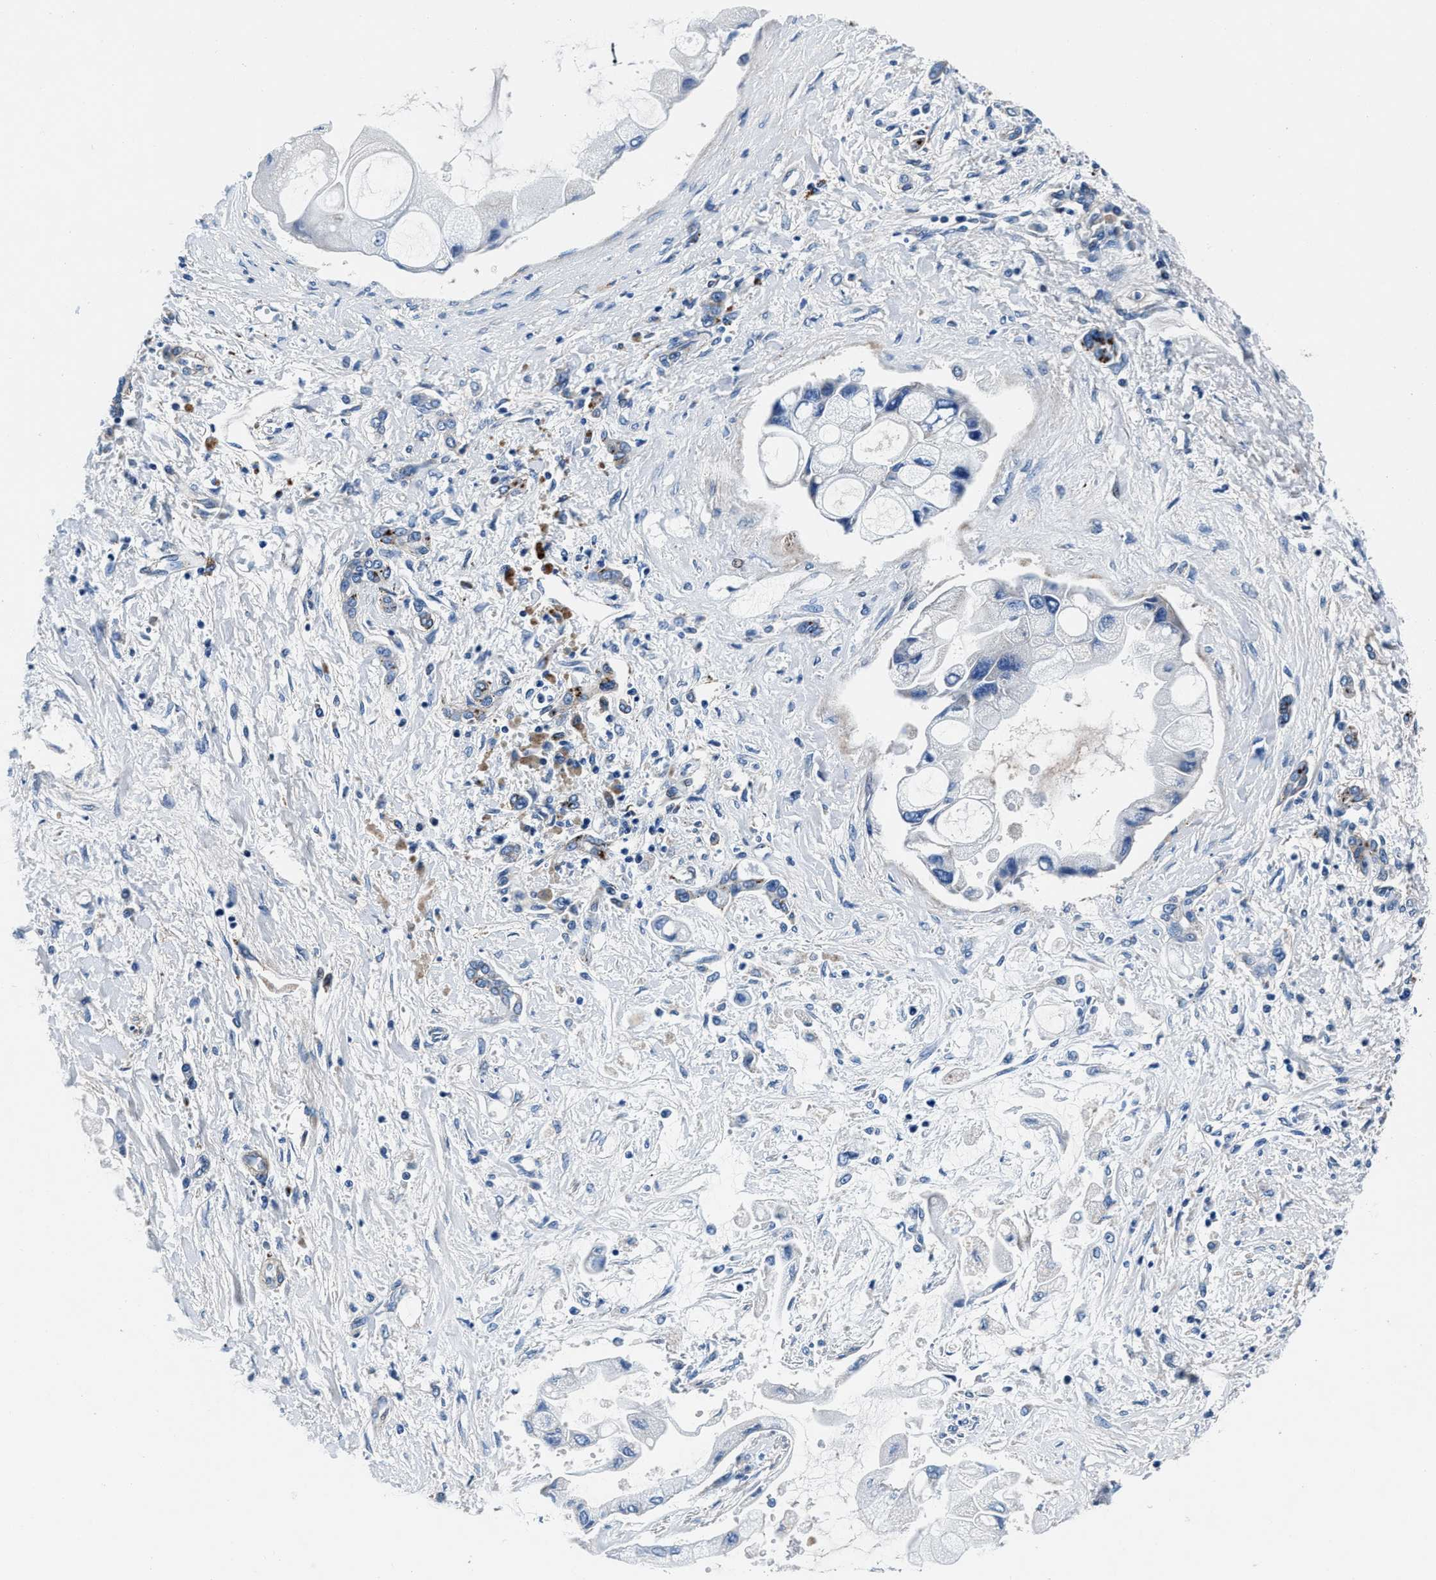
{"staining": {"intensity": "negative", "quantity": "none", "location": "none"}, "tissue": "liver cancer", "cell_type": "Tumor cells", "image_type": "cancer", "snomed": [{"axis": "morphology", "description": "Cholangiocarcinoma"}, {"axis": "topography", "description": "Liver"}], "caption": "Liver cancer (cholangiocarcinoma) was stained to show a protein in brown. There is no significant staining in tumor cells.", "gene": "DAG1", "patient": {"sex": "male", "age": 50}}